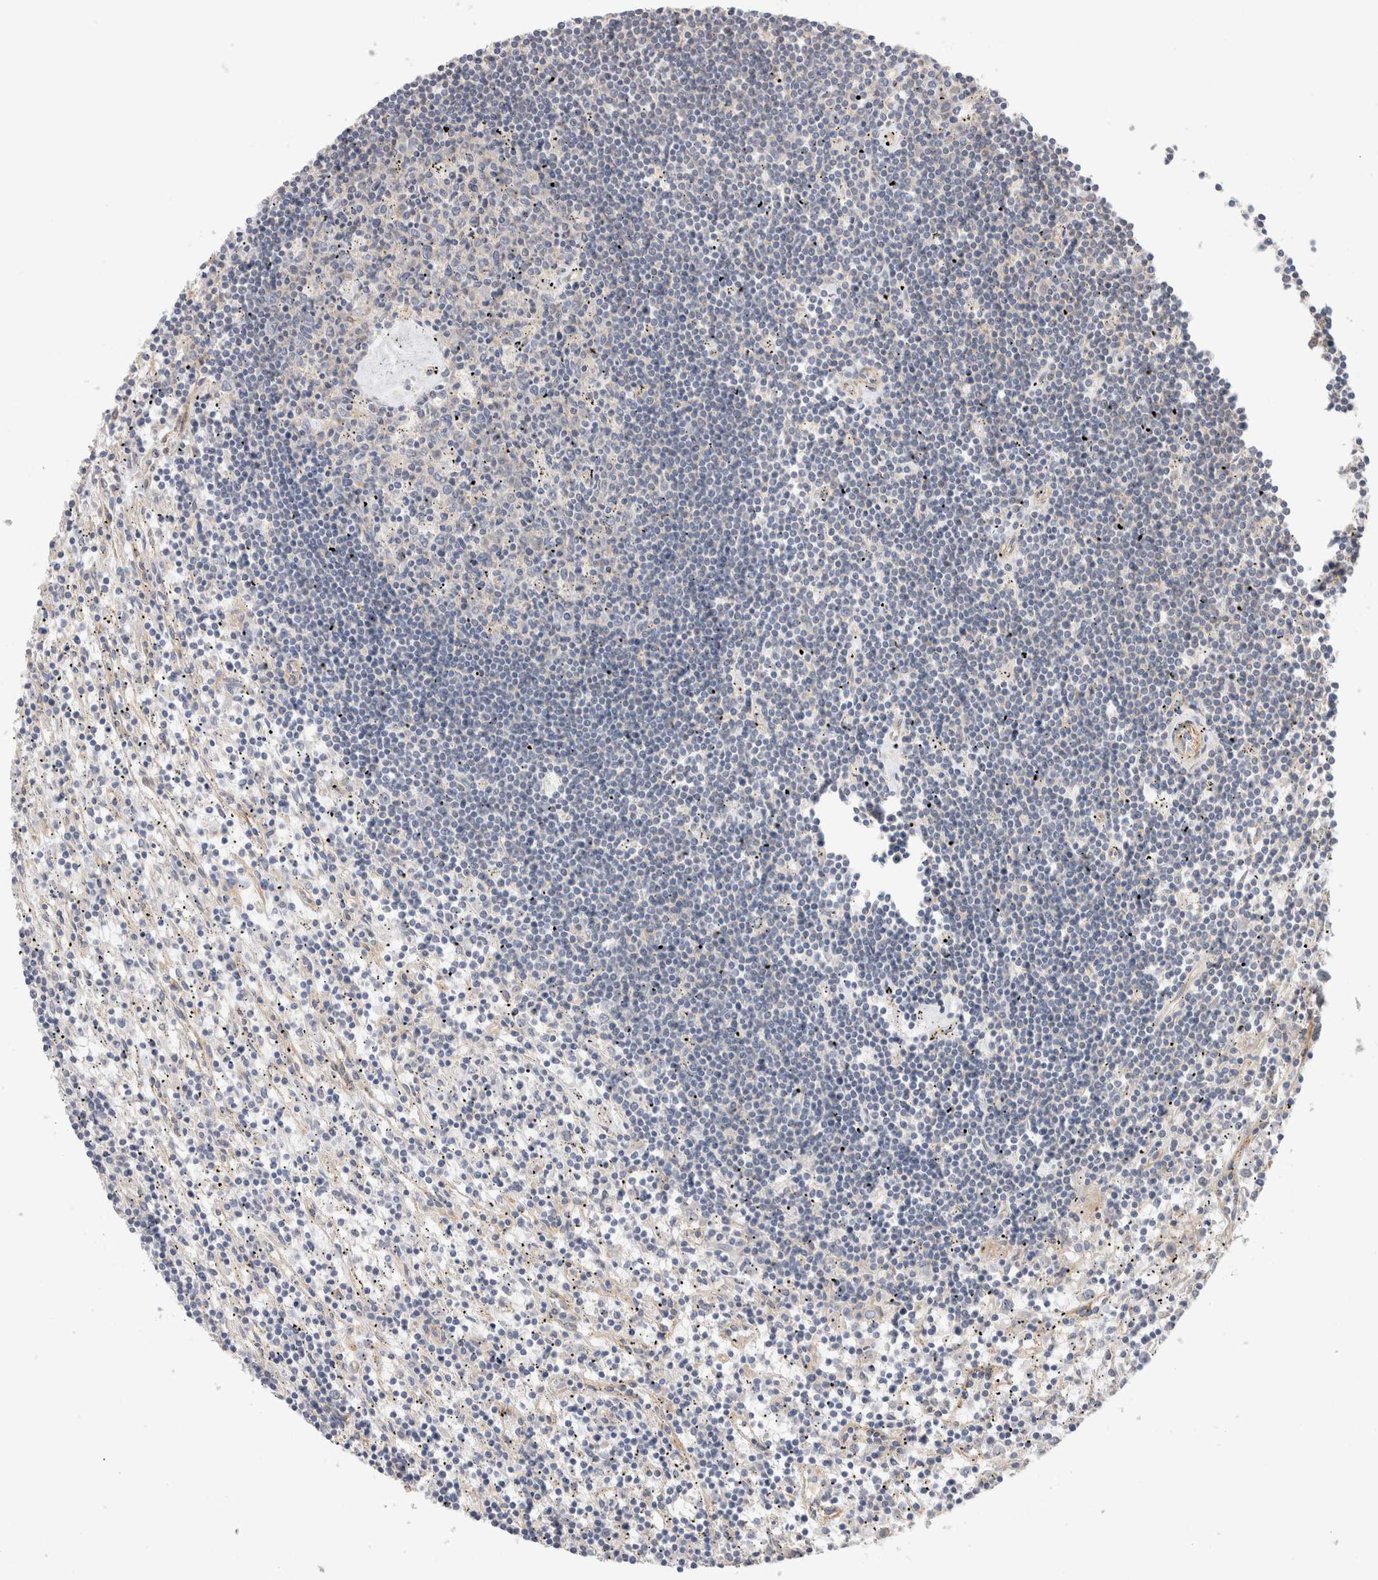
{"staining": {"intensity": "negative", "quantity": "none", "location": "none"}, "tissue": "lymphoma", "cell_type": "Tumor cells", "image_type": "cancer", "snomed": [{"axis": "morphology", "description": "Malignant lymphoma, non-Hodgkin's type, Low grade"}, {"axis": "topography", "description": "Spleen"}], "caption": "There is no significant staining in tumor cells of lymphoma. Nuclei are stained in blue.", "gene": "ID3", "patient": {"sex": "male", "age": 76}}